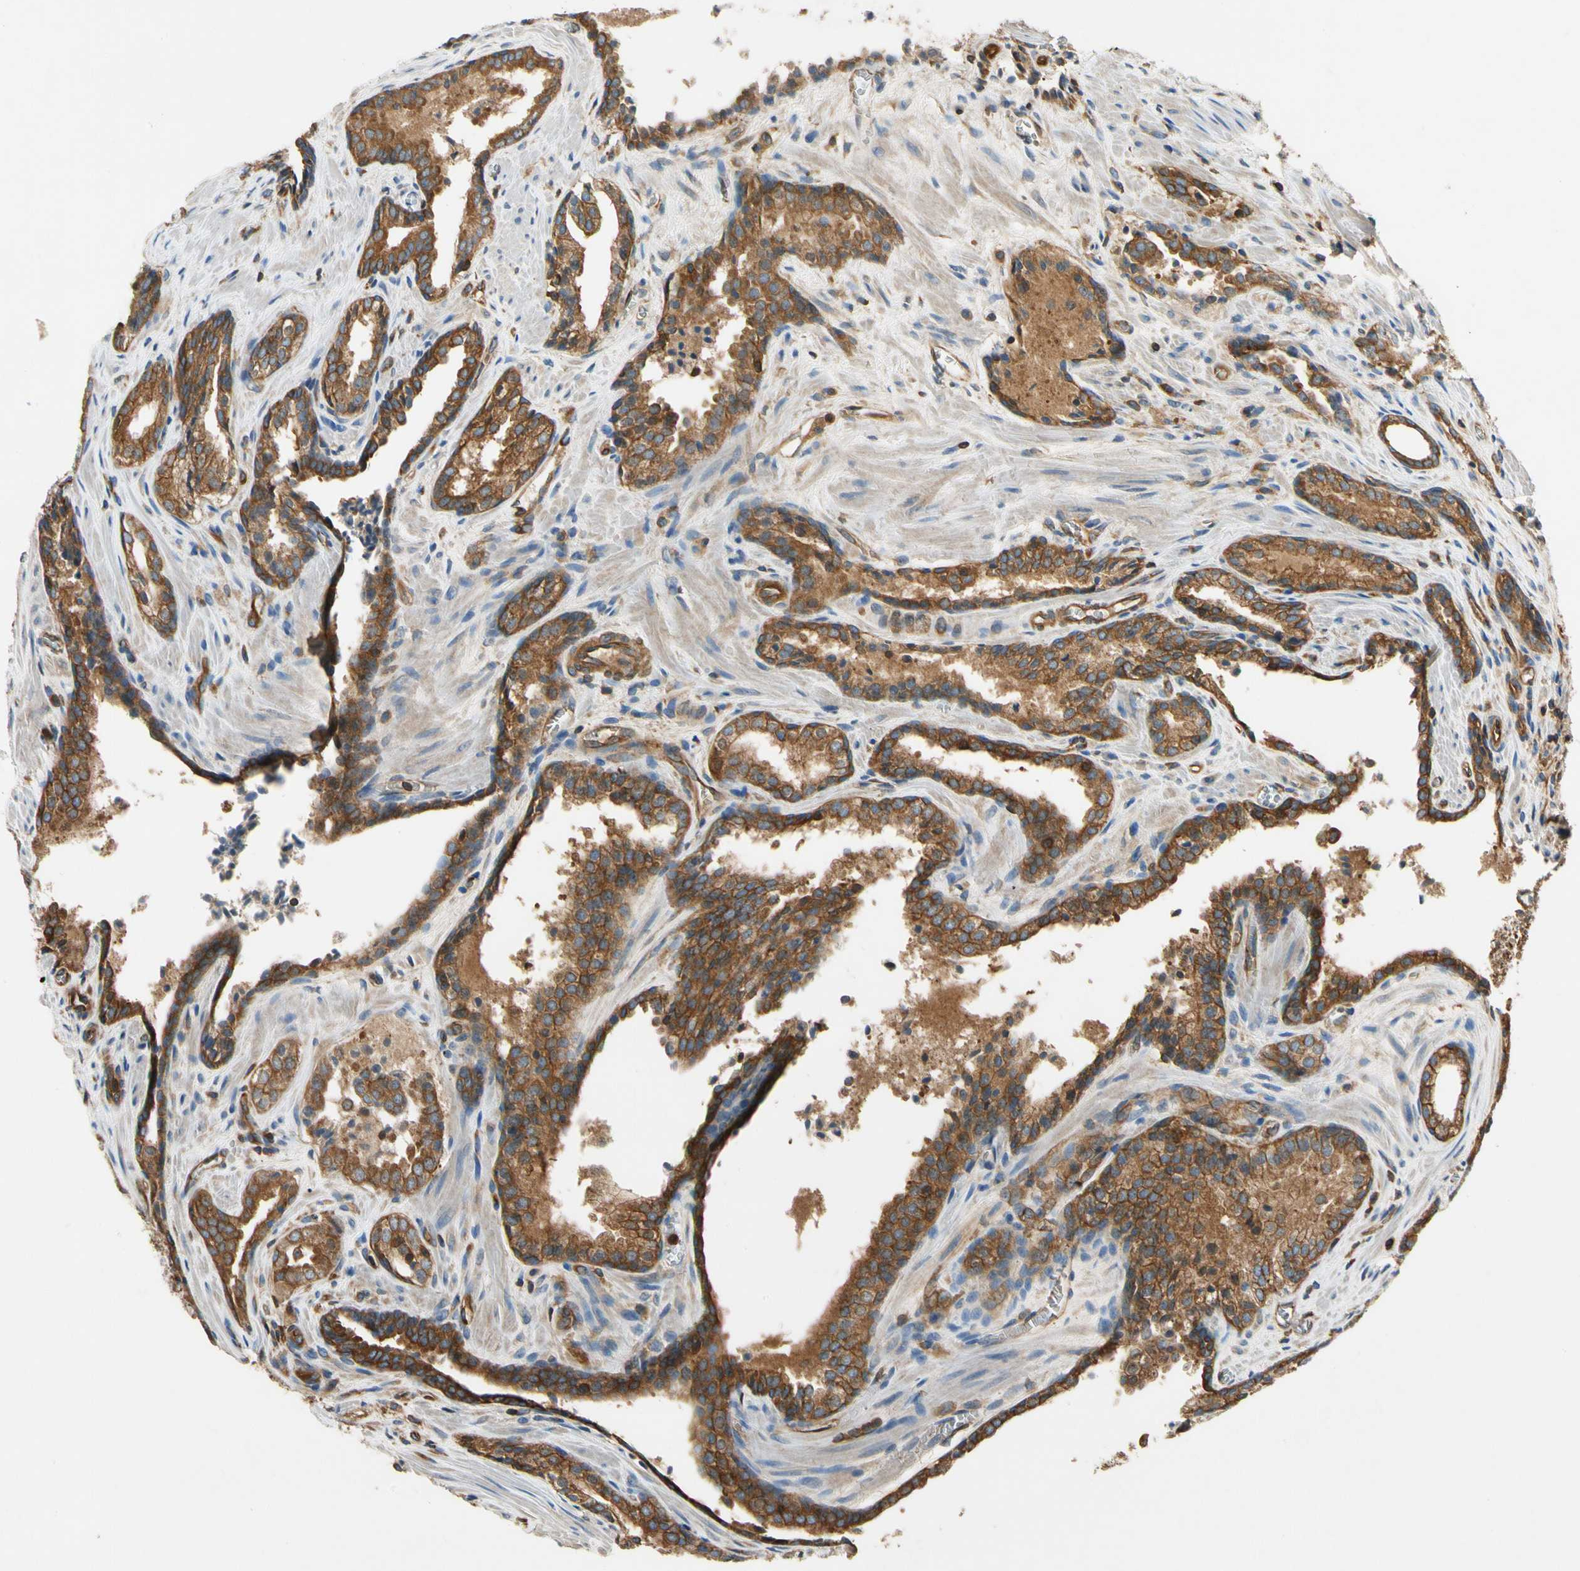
{"staining": {"intensity": "strong", "quantity": ">75%", "location": "cytoplasmic/membranous"}, "tissue": "prostate cancer", "cell_type": "Tumor cells", "image_type": "cancer", "snomed": [{"axis": "morphology", "description": "Adenocarcinoma, Low grade"}, {"axis": "topography", "description": "Prostate"}], "caption": "Brown immunohistochemical staining in prostate cancer exhibits strong cytoplasmic/membranous expression in about >75% of tumor cells.", "gene": "TCP11L1", "patient": {"sex": "male", "age": 60}}